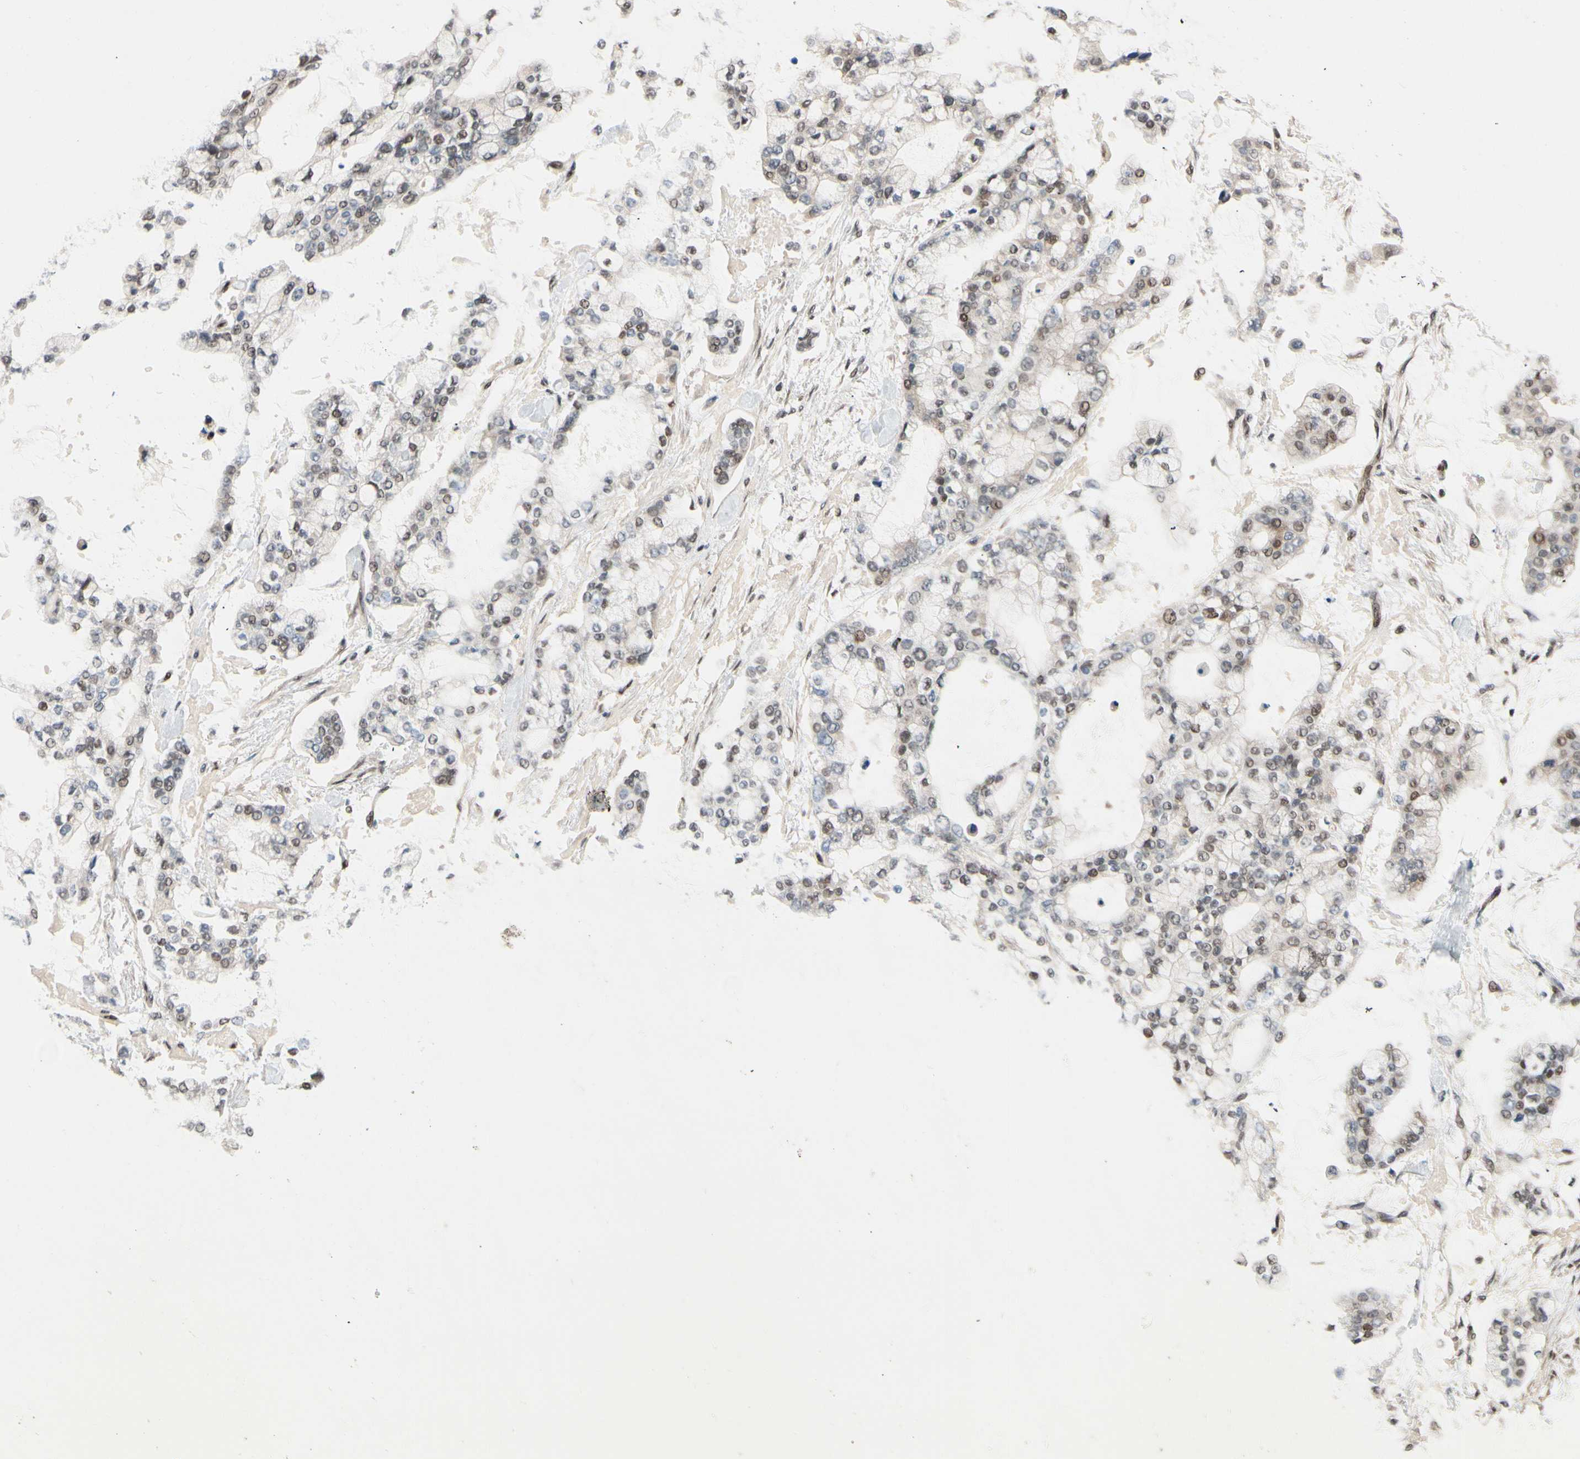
{"staining": {"intensity": "weak", "quantity": "25%-75%", "location": "nuclear"}, "tissue": "stomach cancer", "cell_type": "Tumor cells", "image_type": "cancer", "snomed": [{"axis": "morphology", "description": "Normal tissue, NOS"}, {"axis": "morphology", "description": "Adenocarcinoma, NOS"}, {"axis": "topography", "description": "Stomach, upper"}, {"axis": "topography", "description": "Stomach"}], "caption": "Tumor cells show weak nuclear expression in approximately 25%-75% of cells in stomach adenocarcinoma.", "gene": "TAF4", "patient": {"sex": "male", "age": 76}}